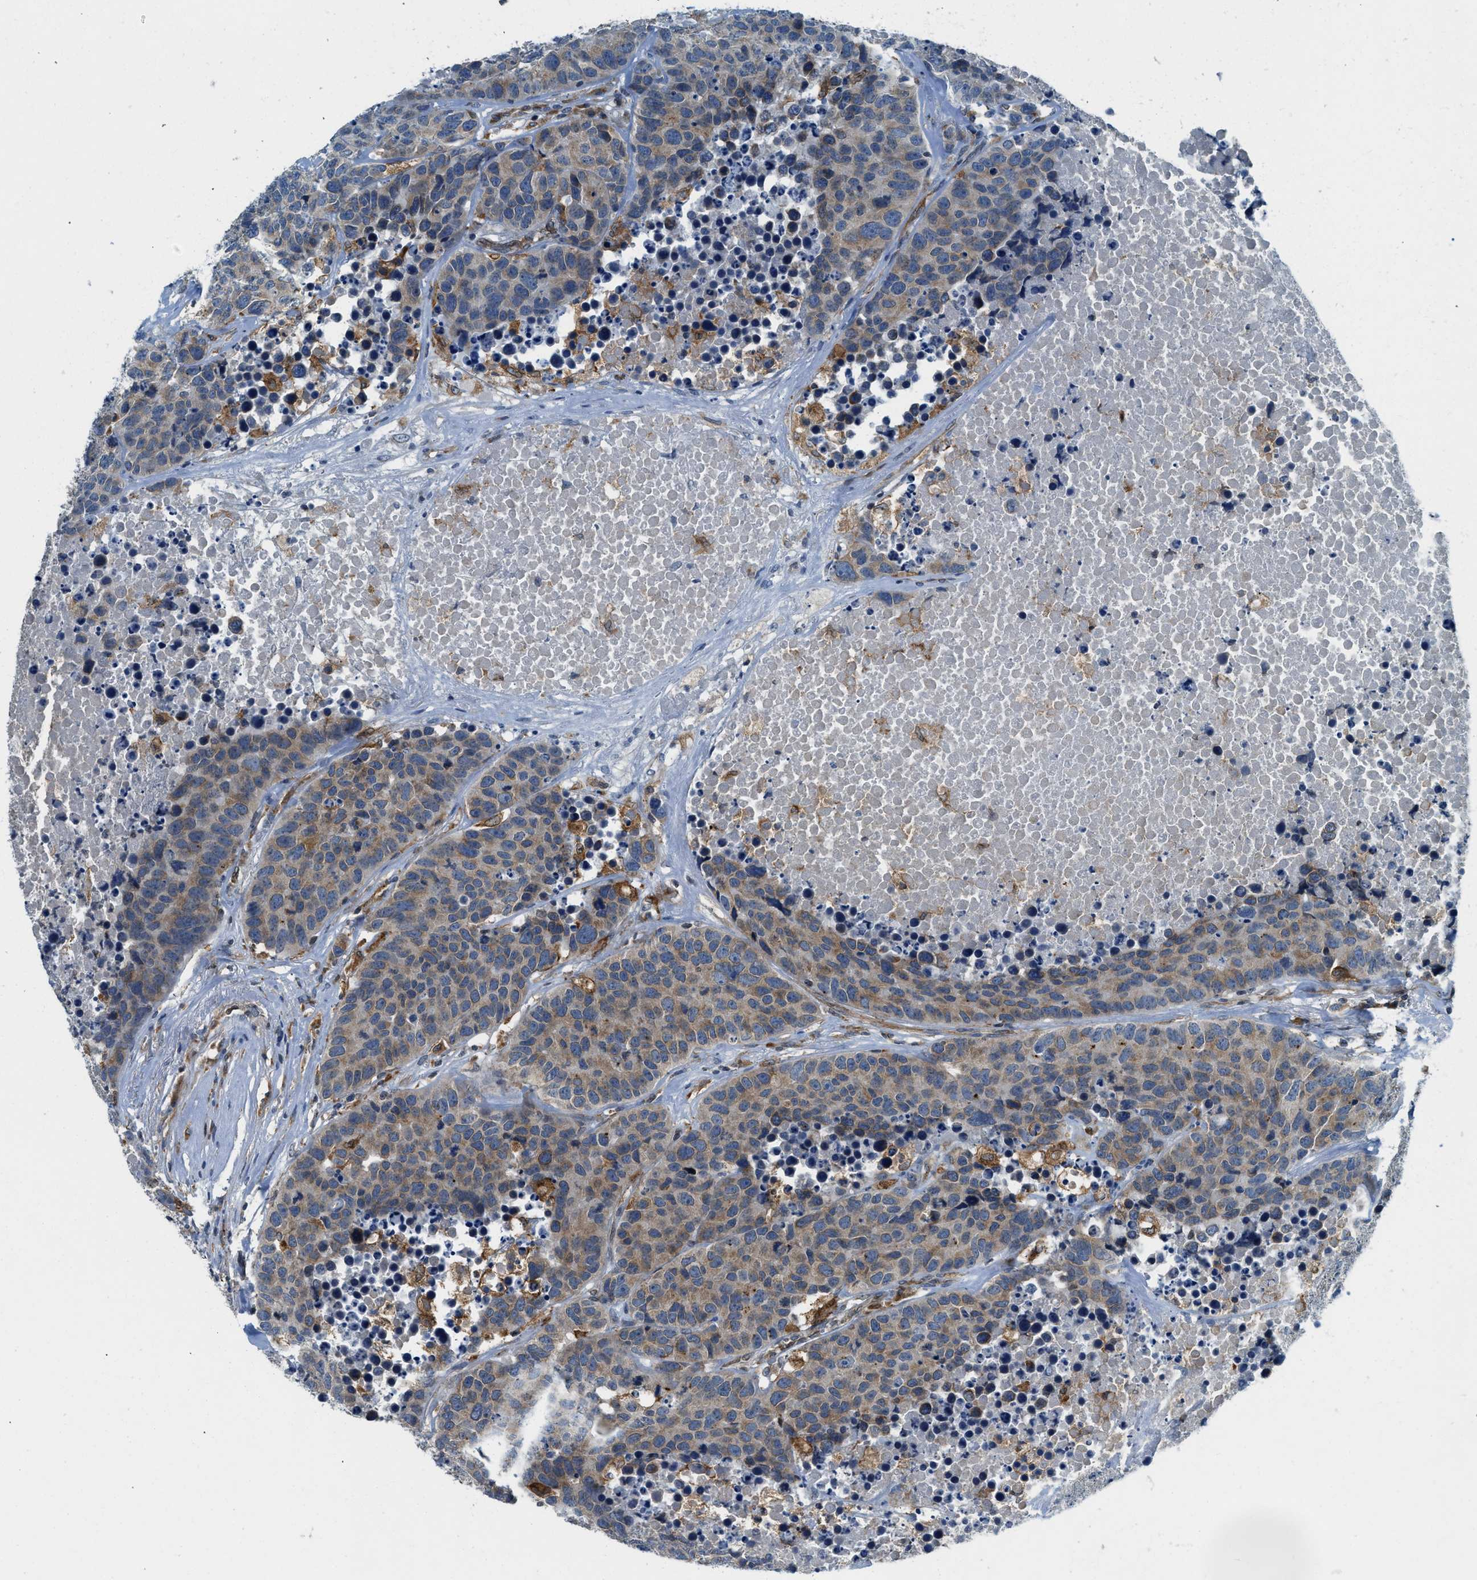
{"staining": {"intensity": "moderate", "quantity": ">75%", "location": "cytoplasmic/membranous"}, "tissue": "carcinoid", "cell_type": "Tumor cells", "image_type": "cancer", "snomed": [{"axis": "morphology", "description": "Carcinoid, malignant, NOS"}, {"axis": "topography", "description": "Lung"}], "caption": "This is an image of immunohistochemistry (IHC) staining of malignant carcinoid, which shows moderate expression in the cytoplasmic/membranous of tumor cells.", "gene": "BCAP31", "patient": {"sex": "male", "age": 60}}